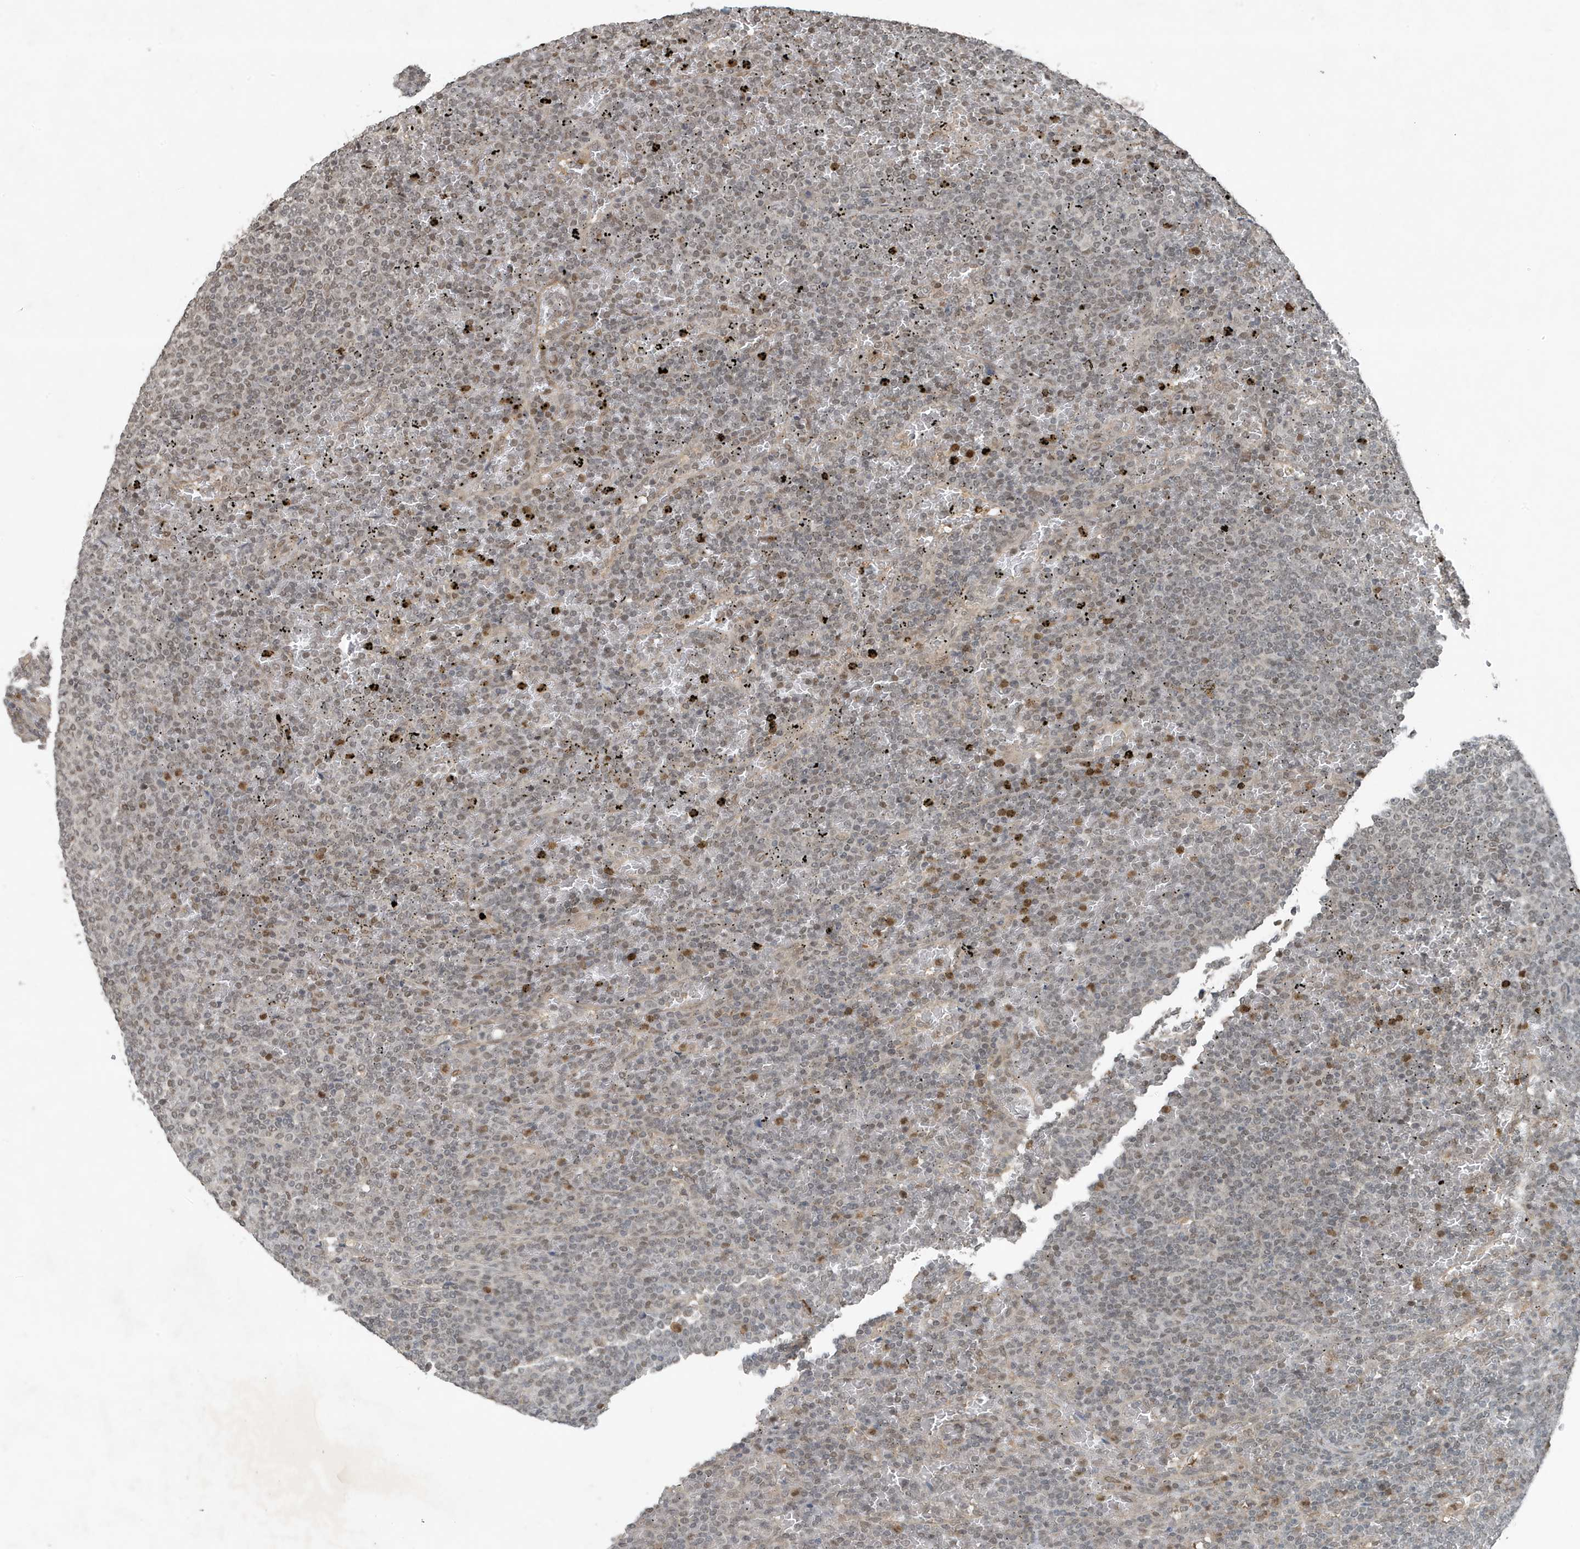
{"staining": {"intensity": "weak", "quantity": ">75%", "location": "nuclear"}, "tissue": "lymphoma", "cell_type": "Tumor cells", "image_type": "cancer", "snomed": [{"axis": "morphology", "description": "Malignant lymphoma, non-Hodgkin's type, Low grade"}, {"axis": "topography", "description": "Spleen"}], "caption": "A photomicrograph of human low-grade malignant lymphoma, non-Hodgkin's type stained for a protein demonstrates weak nuclear brown staining in tumor cells. The protein is shown in brown color, while the nuclei are stained blue.", "gene": "HSPA1A", "patient": {"sex": "female", "age": 77}}